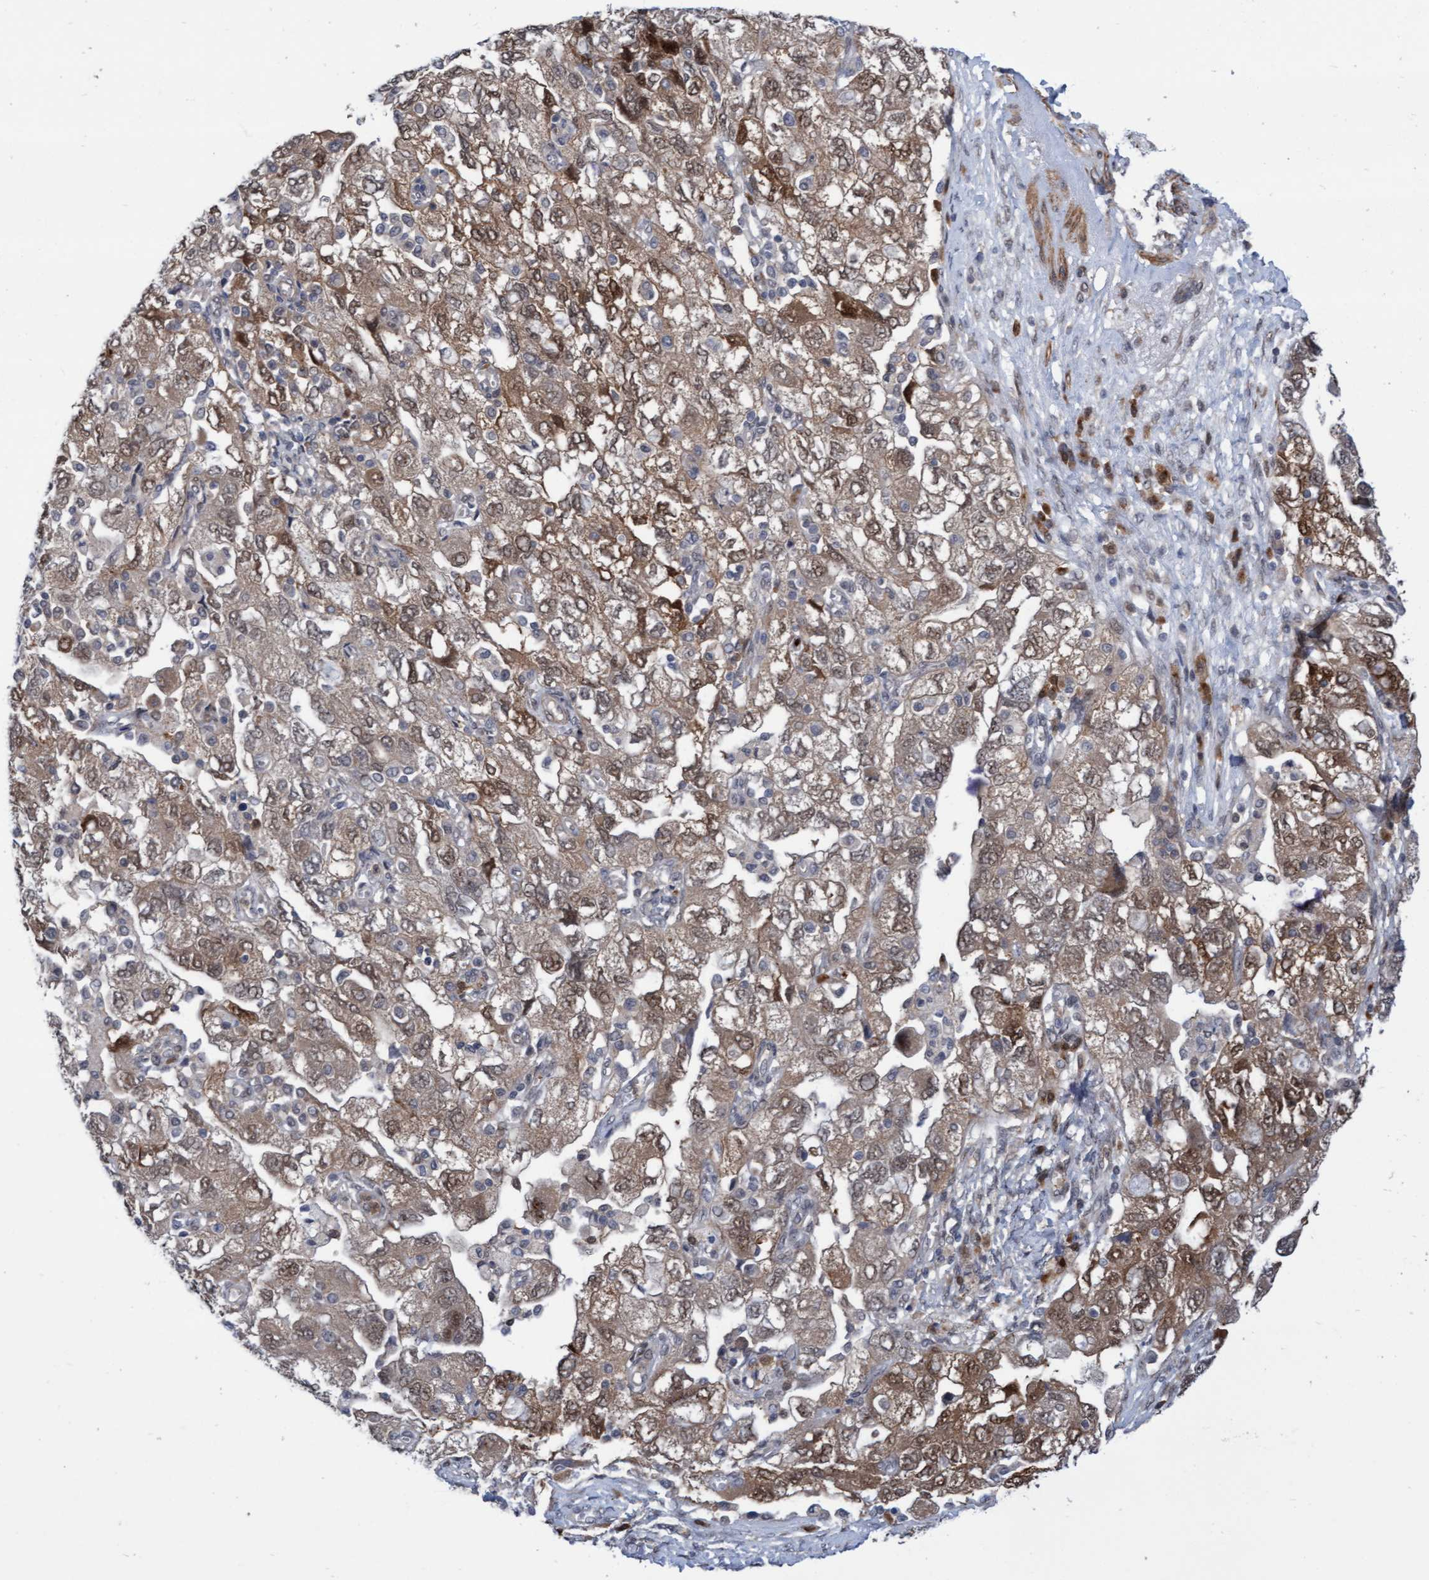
{"staining": {"intensity": "moderate", "quantity": ">75%", "location": "cytoplasmic/membranous,nuclear"}, "tissue": "ovarian cancer", "cell_type": "Tumor cells", "image_type": "cancer", "snomed": [{"axis": "morphology", "description": "Carcinoma, NOS"}, {"axis": "morphology", "description": "Cystadenocarcinoma, serous, NOS"}, {"axis": "topography", "description": "Ovary"}], "caption": "There is medium levels of moderate cytoplasmic/membranous and nuclear expression in tumor cells of serous cystadenocarcinoma (ovarian), as demonstrated by immunohistochemical staining (brown color).", "gene": "RAP1GAP2", "patient": {"sex": "female", "age": 69}}